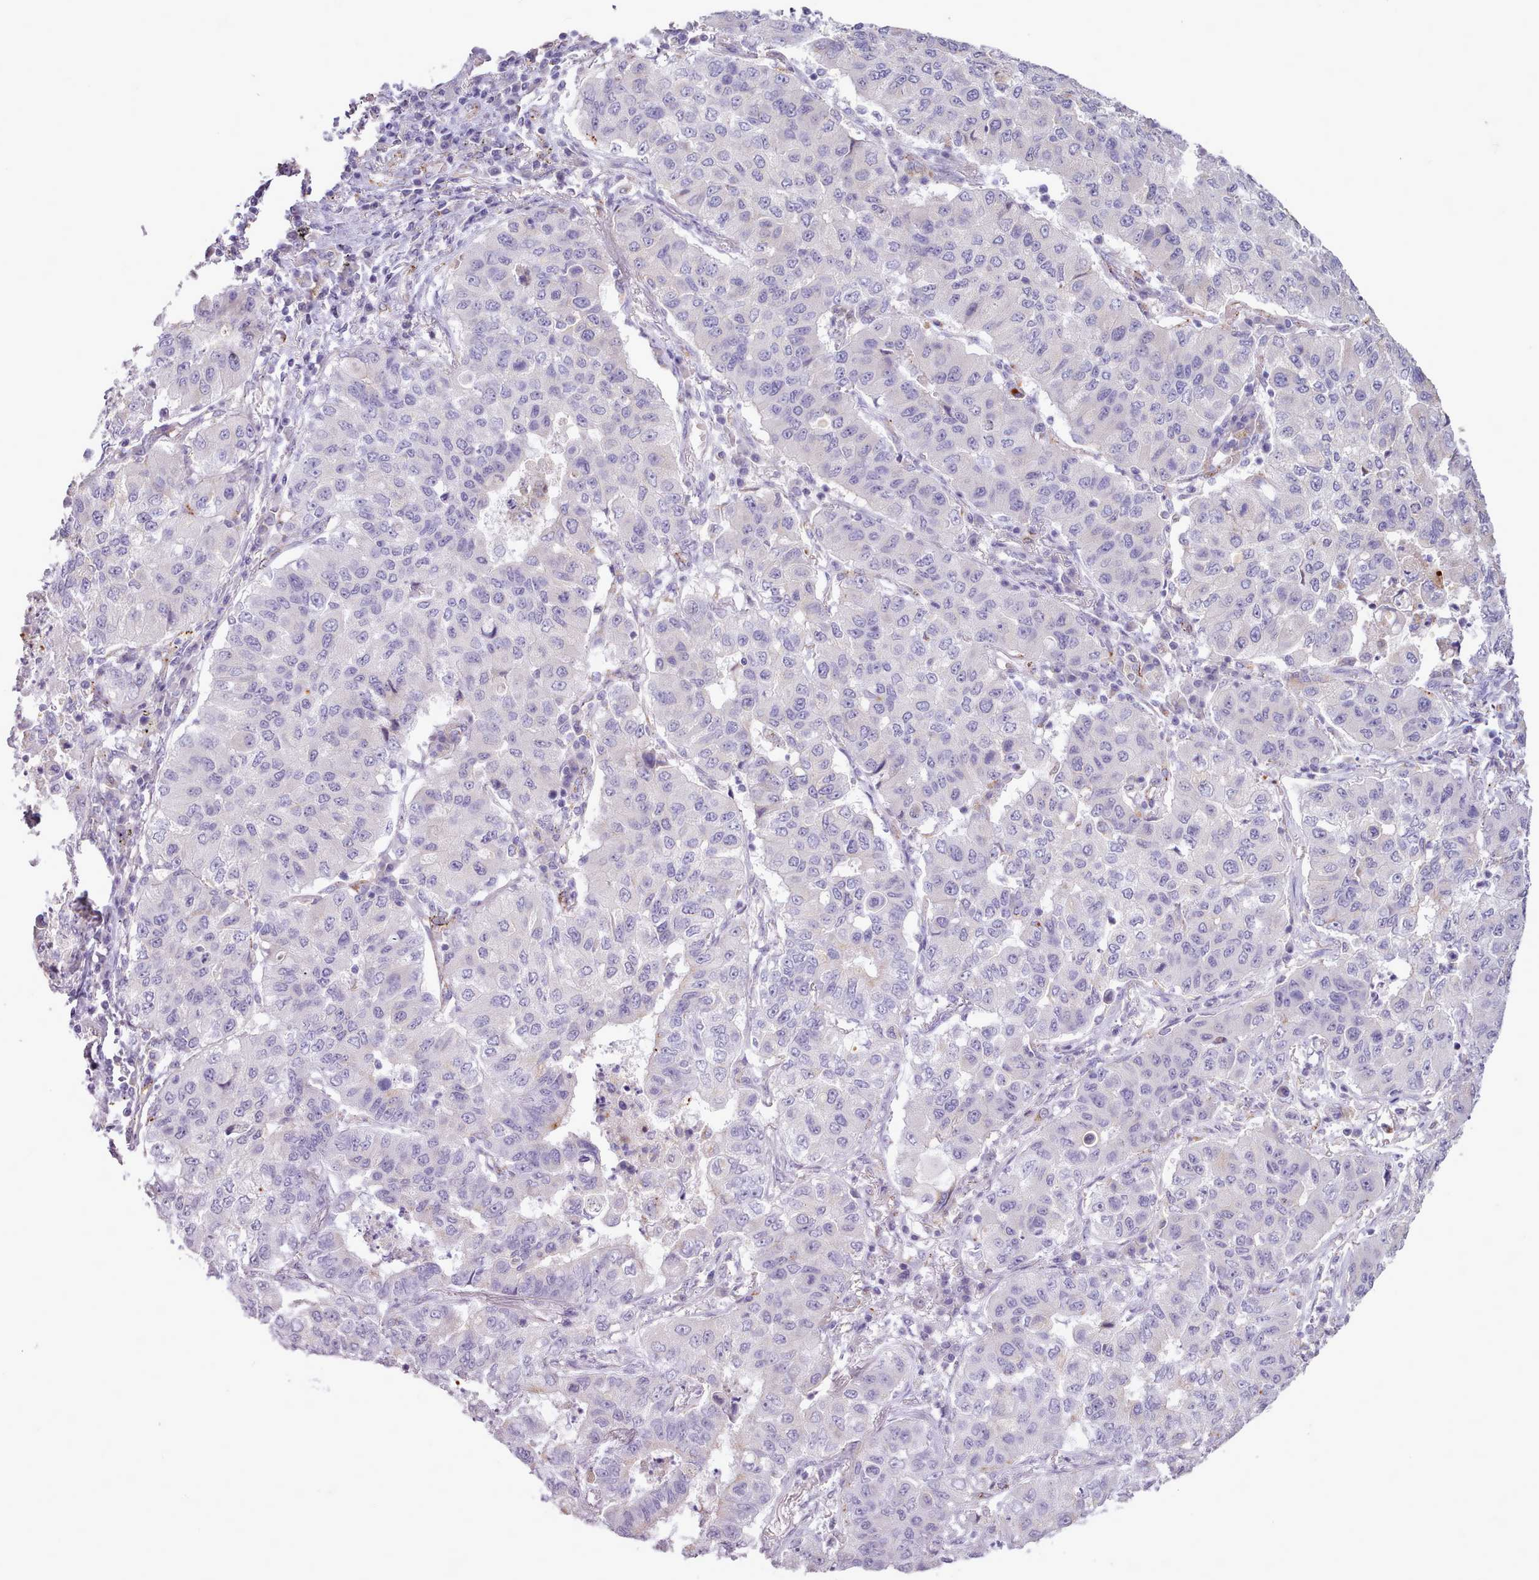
{"staining": {"intensity": "negative", "quantity": "none", "location": "none"}, "tissue": "lung cancer", "cell_type": "Tumor cells", "image_type": "cancer", "snomed": [{"axis": "morphology", "description": "Squamous cell carcinoma, NOS"}, {"axis": "topography", "description": "Lung"}], "caption": "Photomicrograph shows no protein expression in tumor cells of squamous cell carcinoma (lung) tissue.", "gene": "ATRAID", "patient": {"sex": "male", "age": 74}}